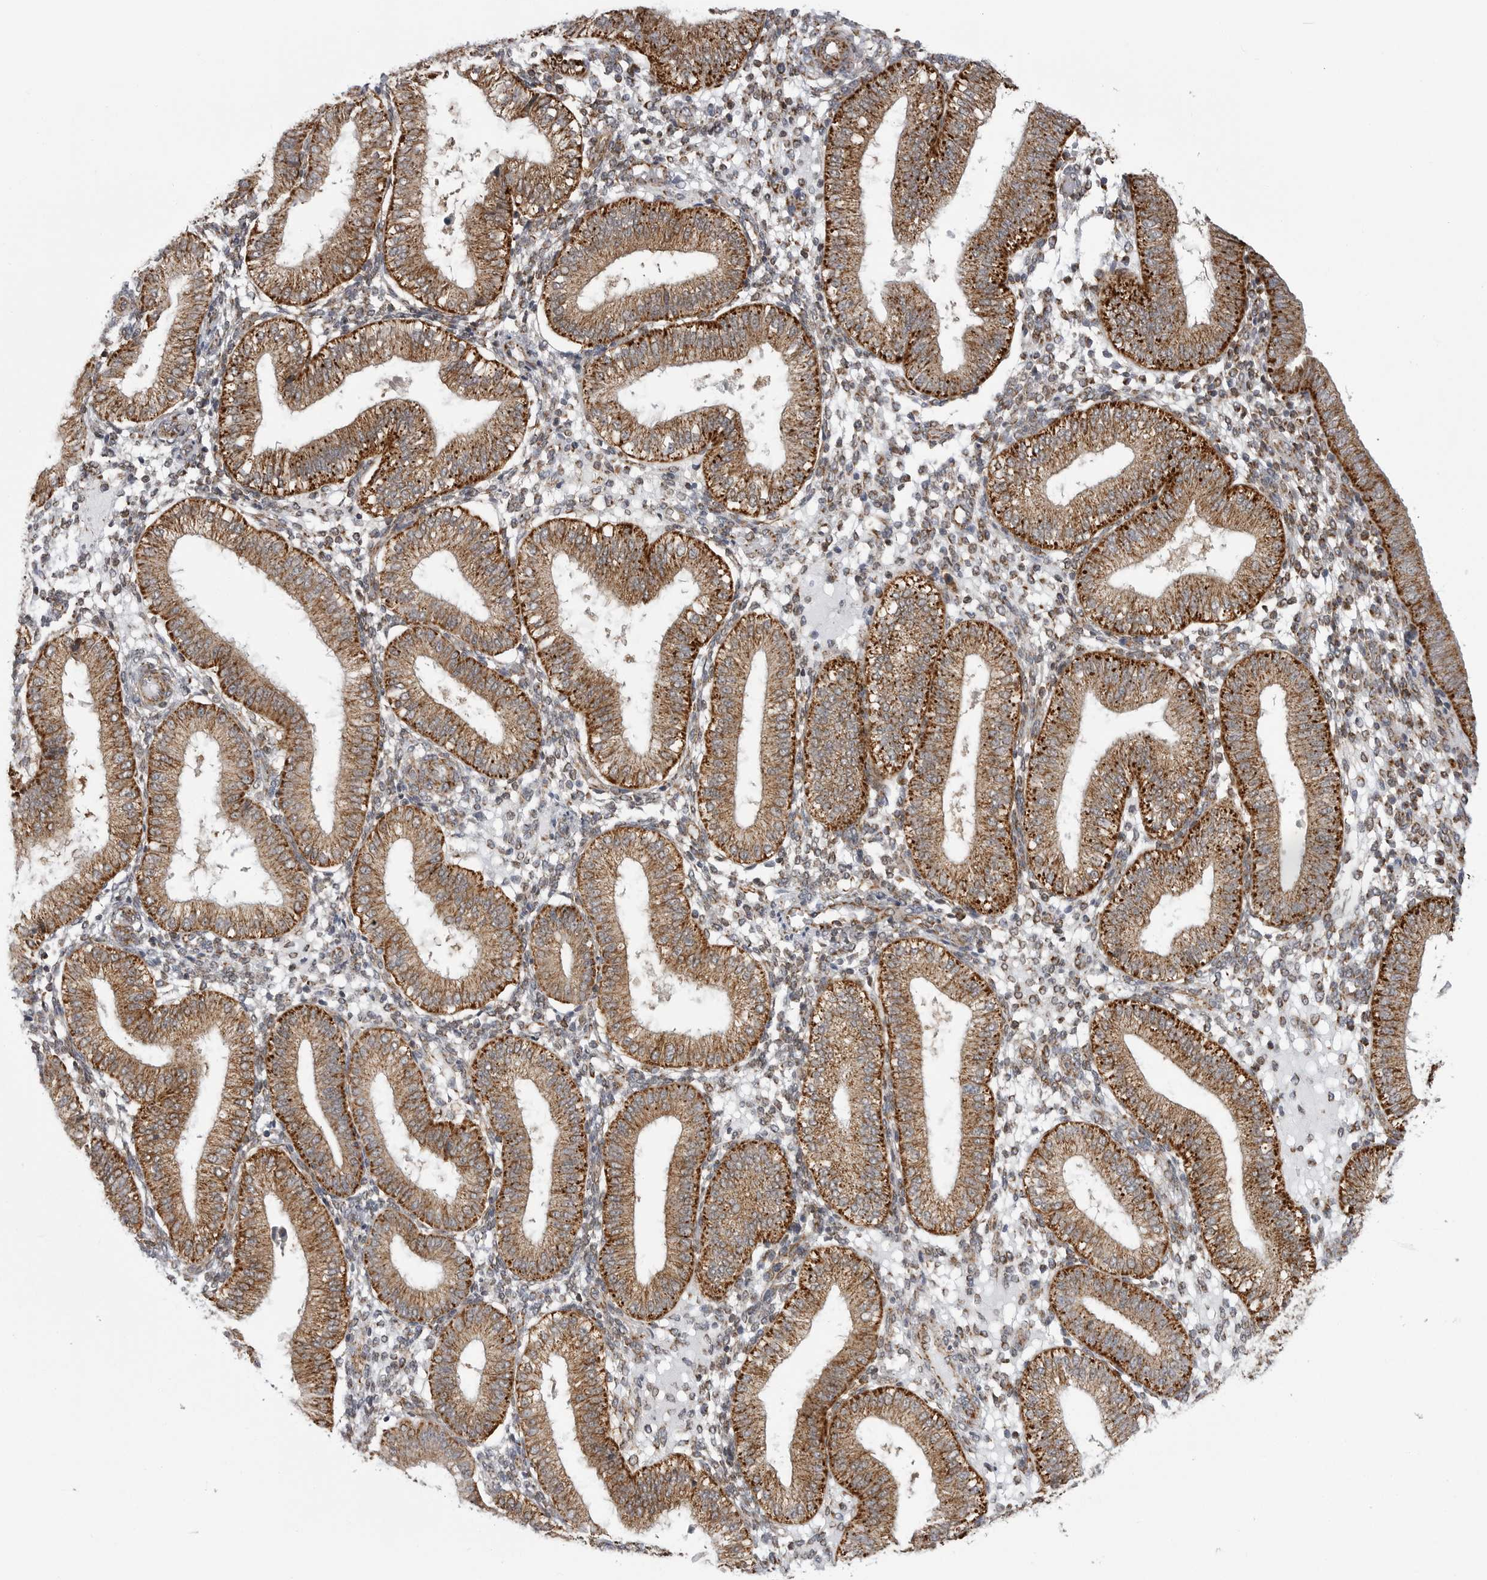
{"staining": {"intensity": "moderate", "quantity": "25%-75%", "location": "cytoplasmic/membranous"}, "tissue": "endometrium", "cell_type": "Cells in endometrial stroma", "image_type": "normal", "snomed": [{"axis": "morphology", "description": "Normal tissue, NOS"}, {"axis": "topography", "description": "Endometrium"}], "caption": "Immunohistochemistry (IHC) photomicrograph of normal human endometrium stained for a protein (brown), which exhibits medium levels of moderate cytoplasmic/membranous staining in about 25%-75% of cells in endometrial stroma.", "gene": "FH", "patient": {"sex": "female", "age": 39}}